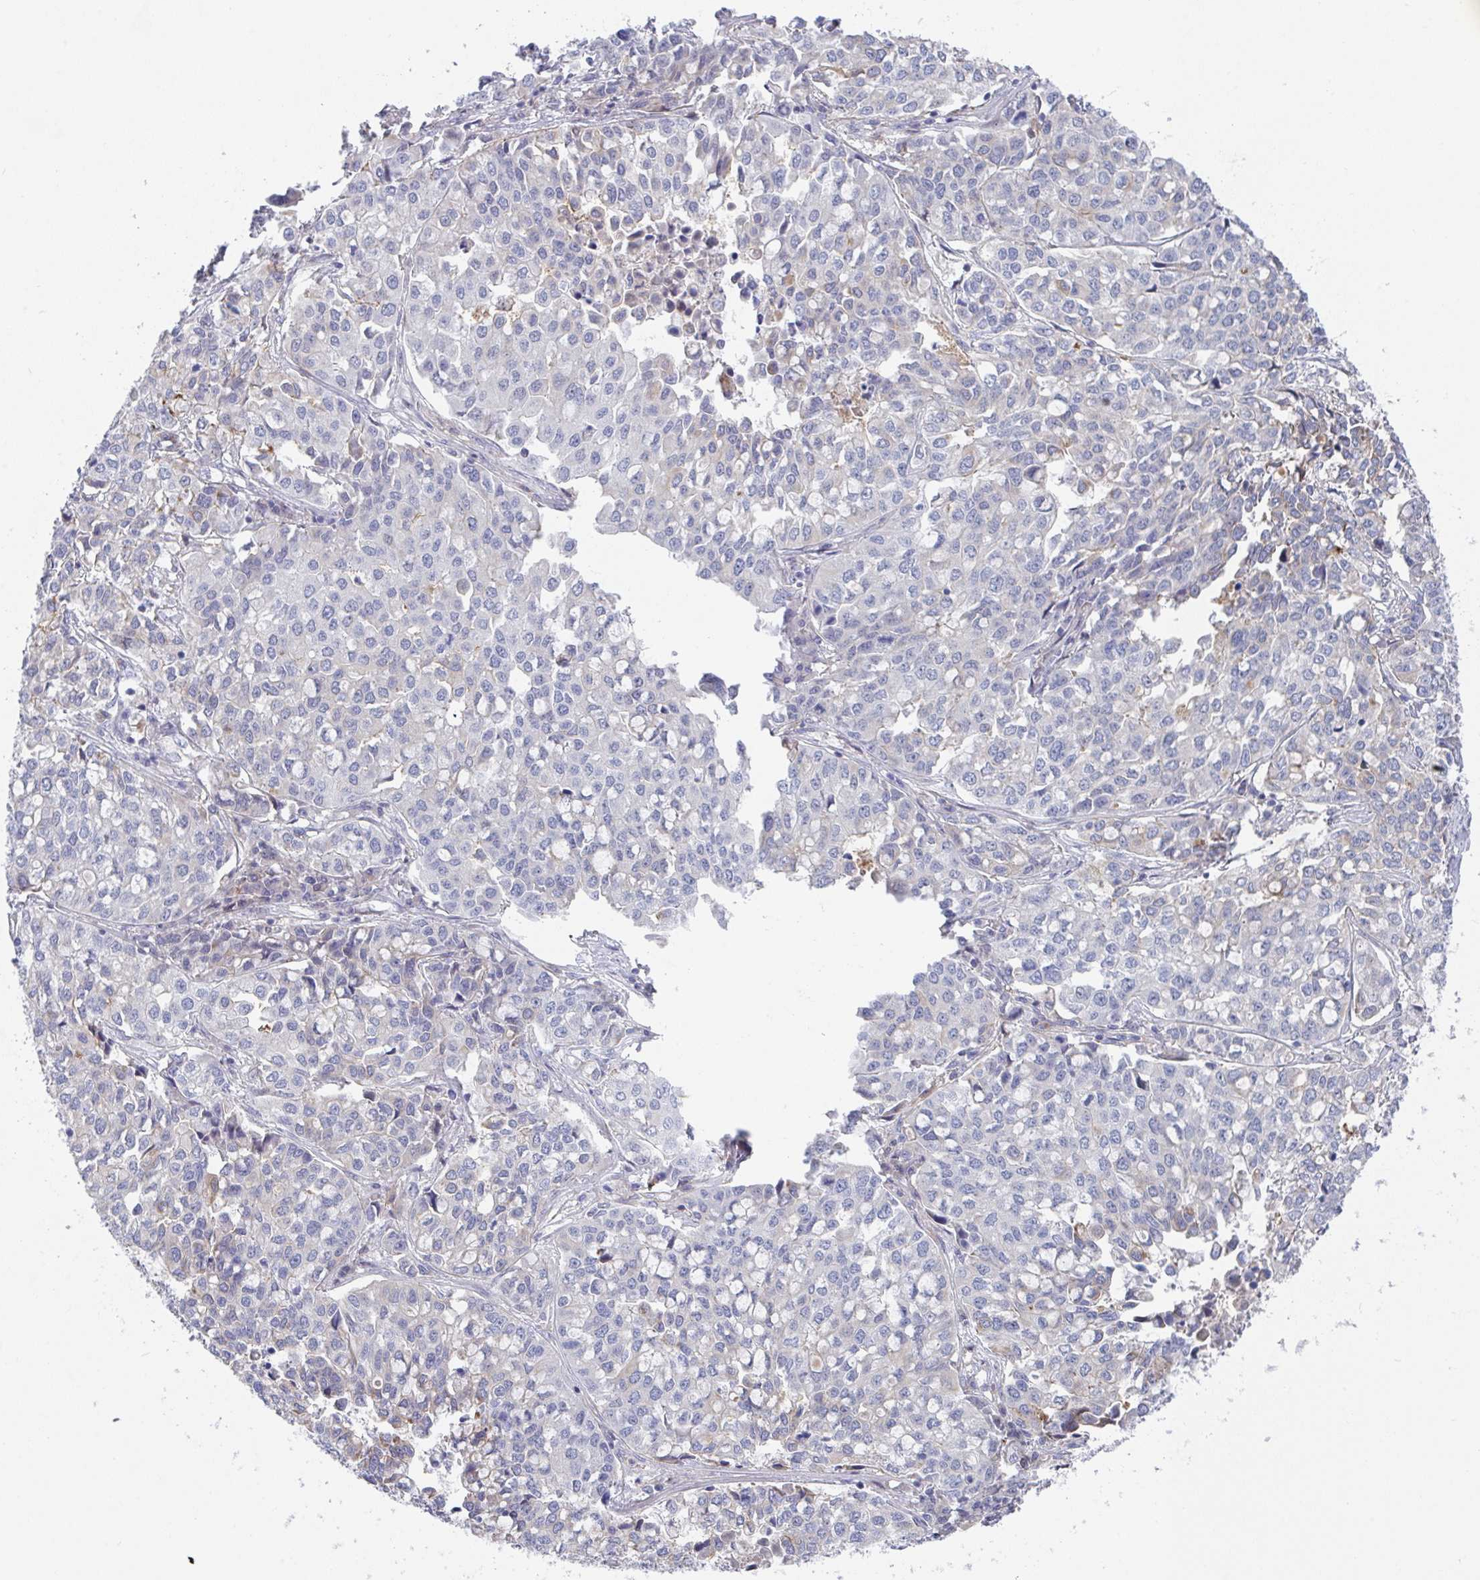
{"staining": {"intensity": "weak", "quantity": "<25%", "location": "cytoplasmic/membranous"}, "tissue": "lung cancer", "cell_type": "Tumor cells", "image_type": "cancer", "snomed": [{"axis": "morphology", "description": "Adenocarcinoma, NOS"}, {"axis": "morphology", "description": "Adenocarcinoma, metastatic, NOS"}, {"axis": "topography", "description": "Lymph node"}, {"axis": "topography", "description": "Lung"}], "caption": "Immunohistochemical staining of lung adenocarcinoma reveals no significant positivity in tumor cells.", "gene": "KLHL33", "patient": {"sex": "female", "age": 65}}